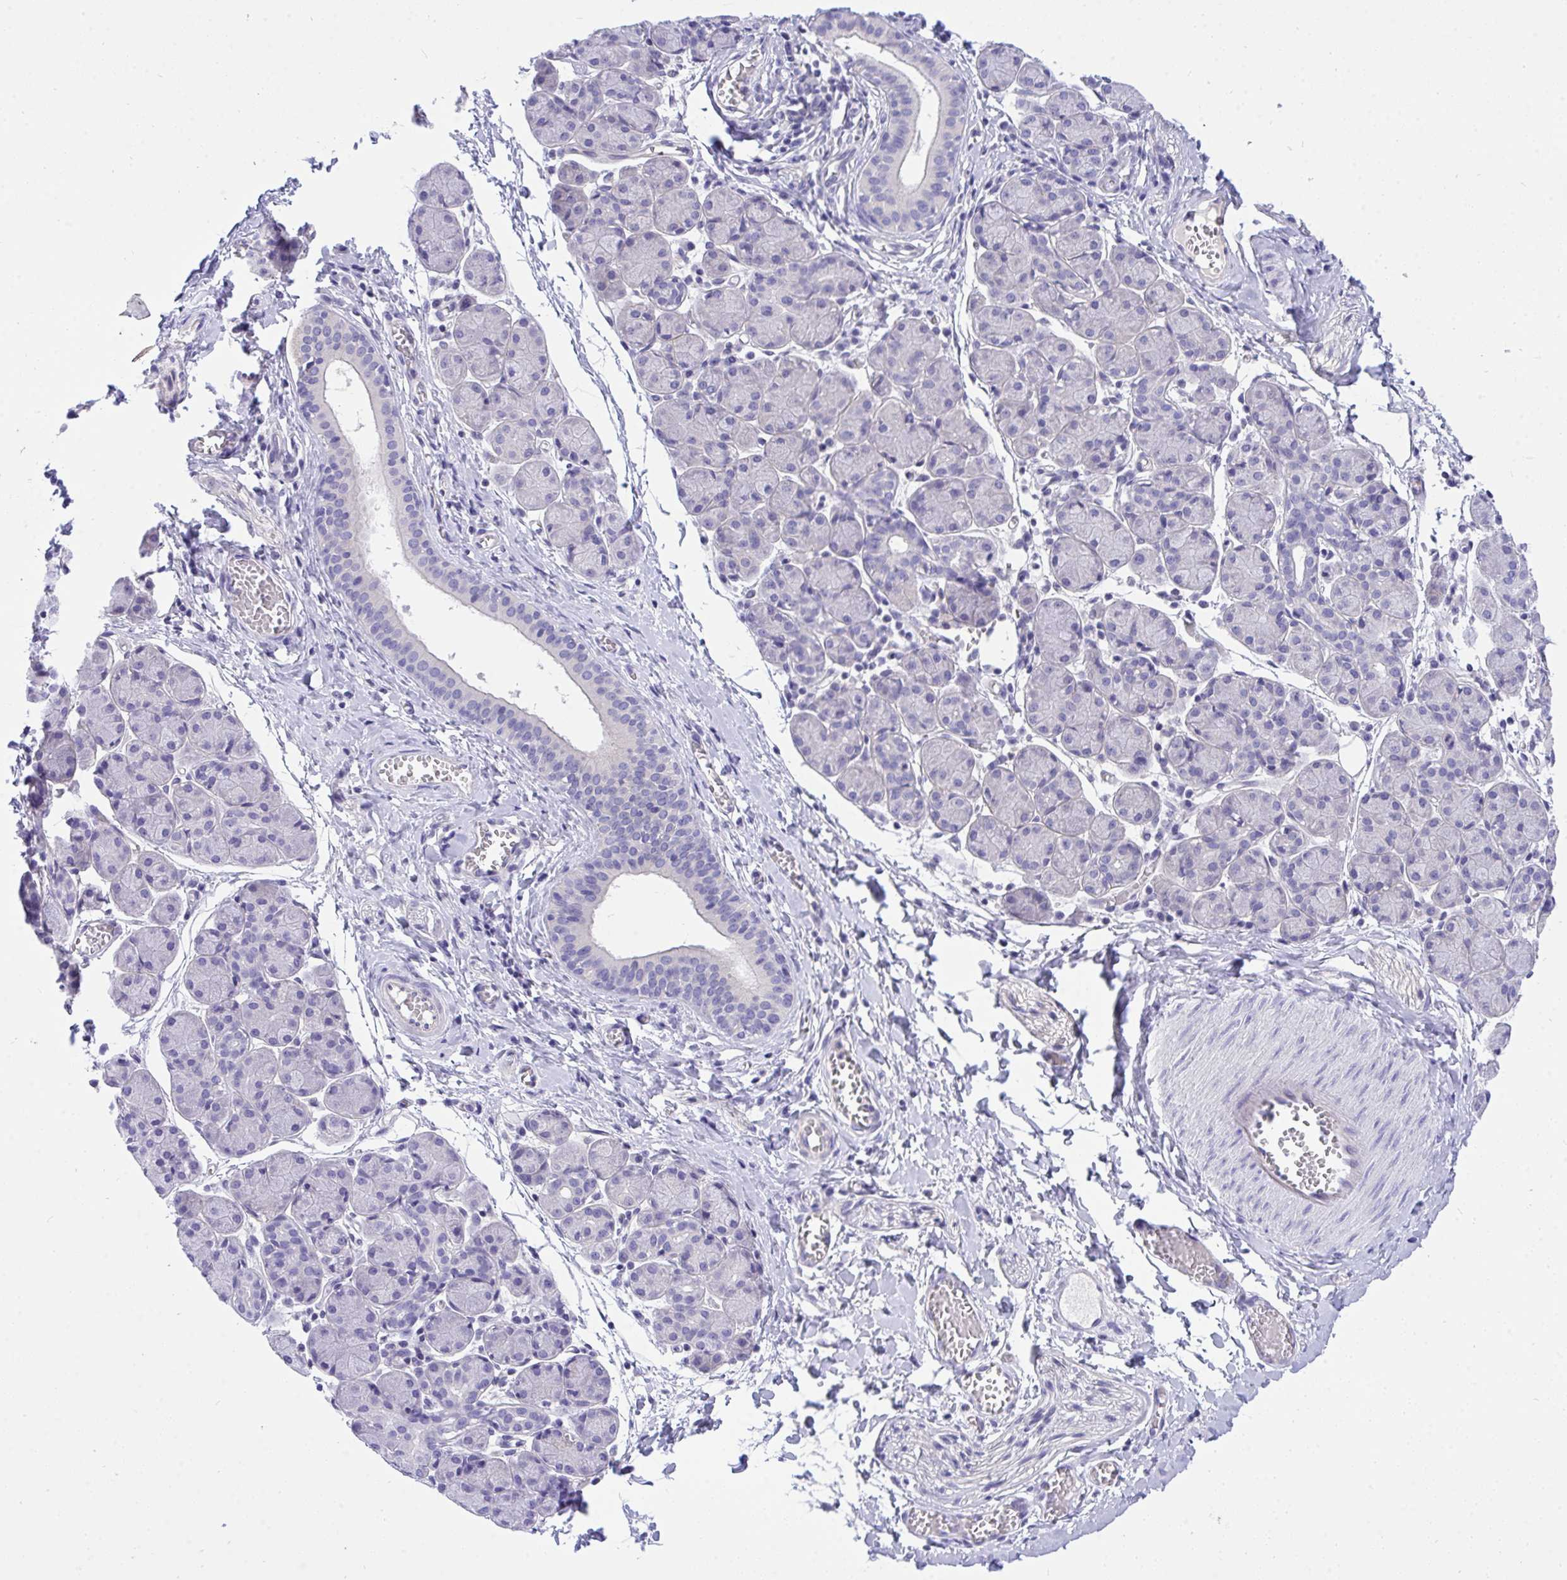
{"staining": {"intensity": "negative", "quantity": "none", "location": "none"}, "tissue": "salivary gland", "cell_type": "Glandular cells", "image_type": "normal", "snomed": [{"axis": "morphology", "description": "Normal tissue, NOS"}, {"axis": "morphology", "description": "Inflammation, NOS"}, {"axis": "topography", "description": "Lymph node"}, {"axis": "topography", "description": "Salivary gland"}], "caption": "Immunohistochemical staining of normal salivary gland demonstrates no significant positivity in glandular cells.", "gene": "TLN2", "patient": {"sex": "male", "age": 3}}